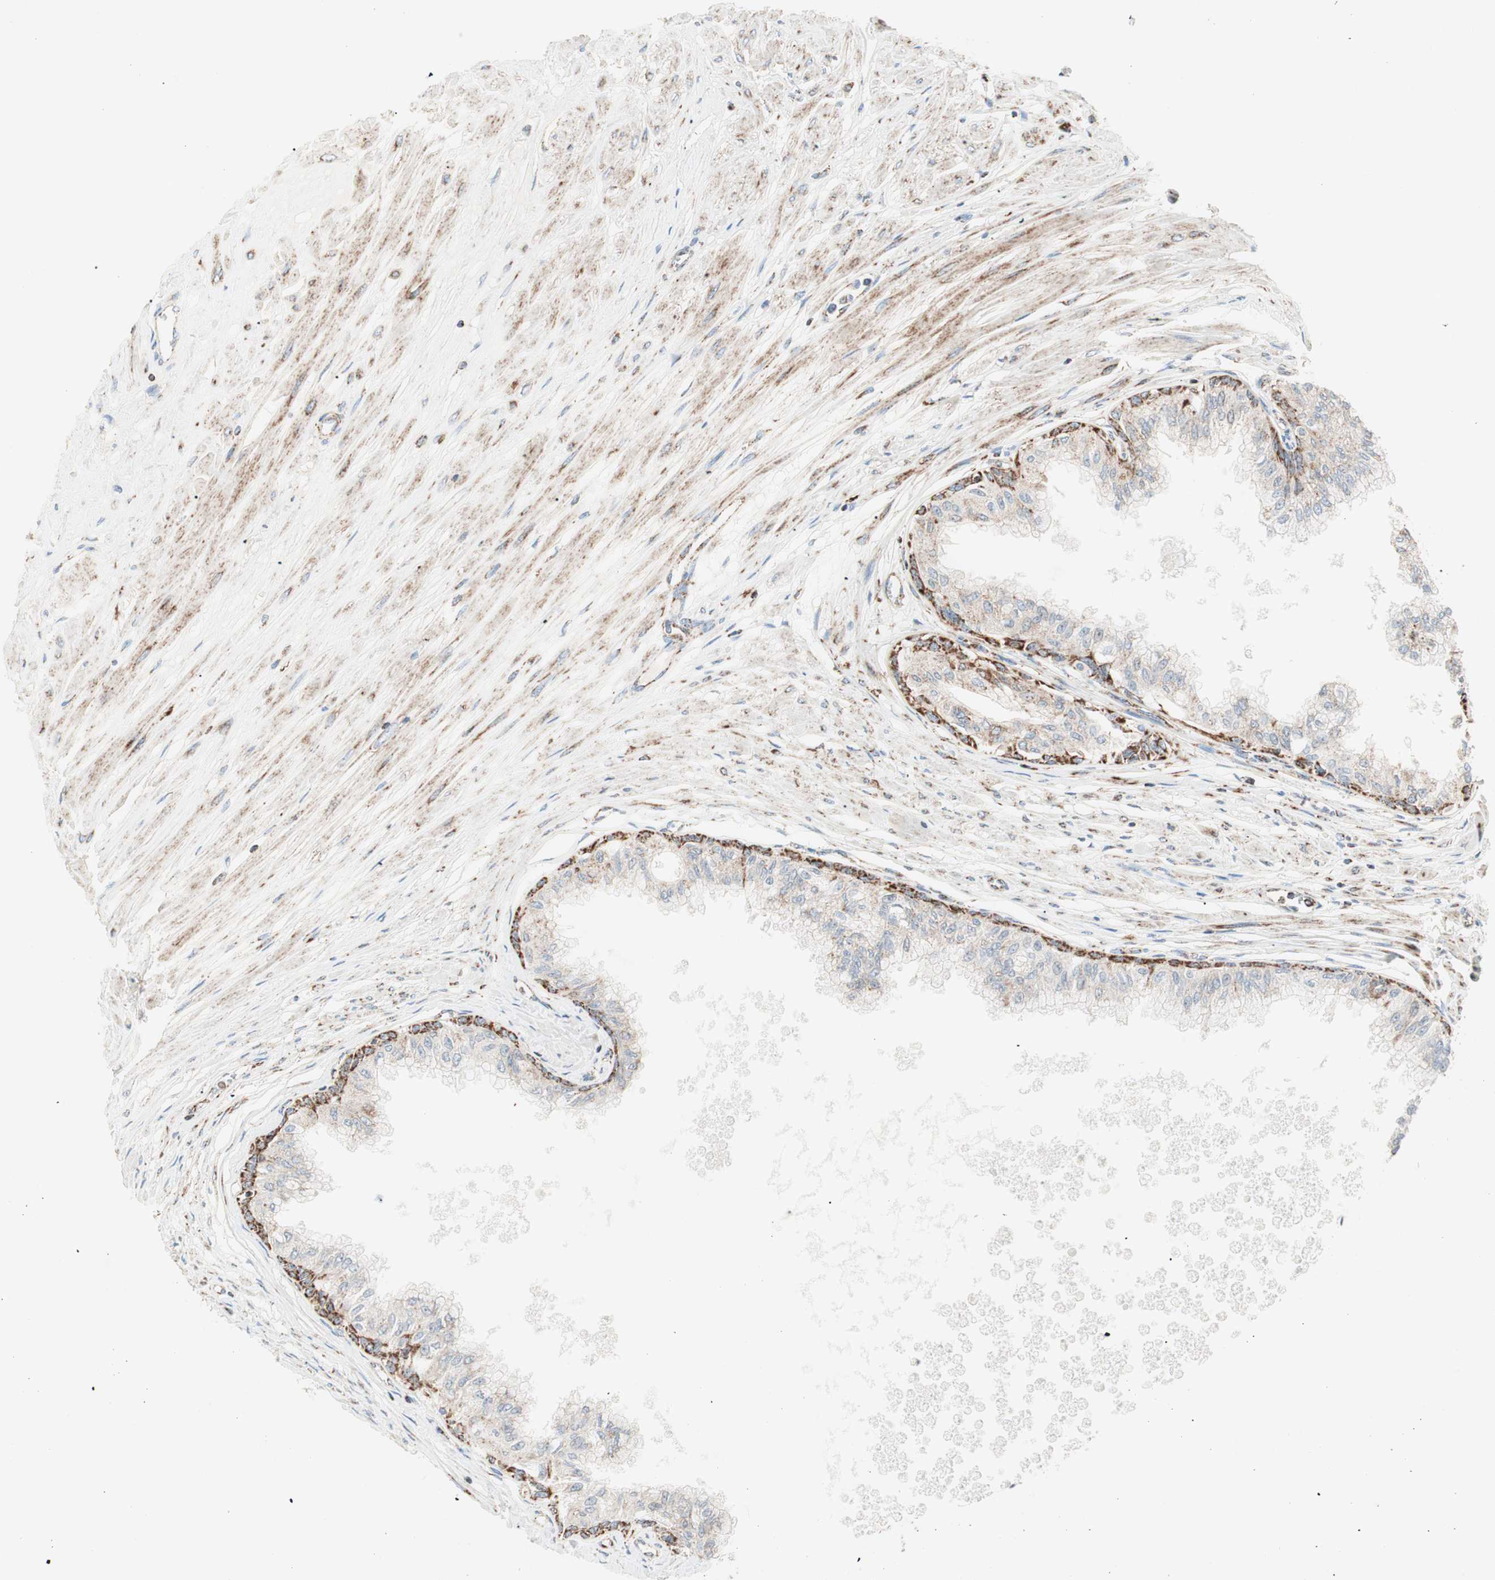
{"staining": {"intensity": "strong", "quantity": ">75%", "location": "cytoplasmic/membranous"}, "tissue": "prostate", "cell_type": "Glandular cells", "image_type": "normal", "snomed": [{"axis": "morphology", "description": "Normal tissue, NOS"}, {"axis": "topography", "description": "Prostate"}, {"axis": "topography", "description": "Seminal veicle"}], "caption": "Prostate stained for a protein displays strong cytoplasmic/membranous positivity in glandular cells. The protein is shown in brown color, while the nuclei are stained blue.", "gene": "TOMM20", "patient": {"sex": "male", "age": 60}}